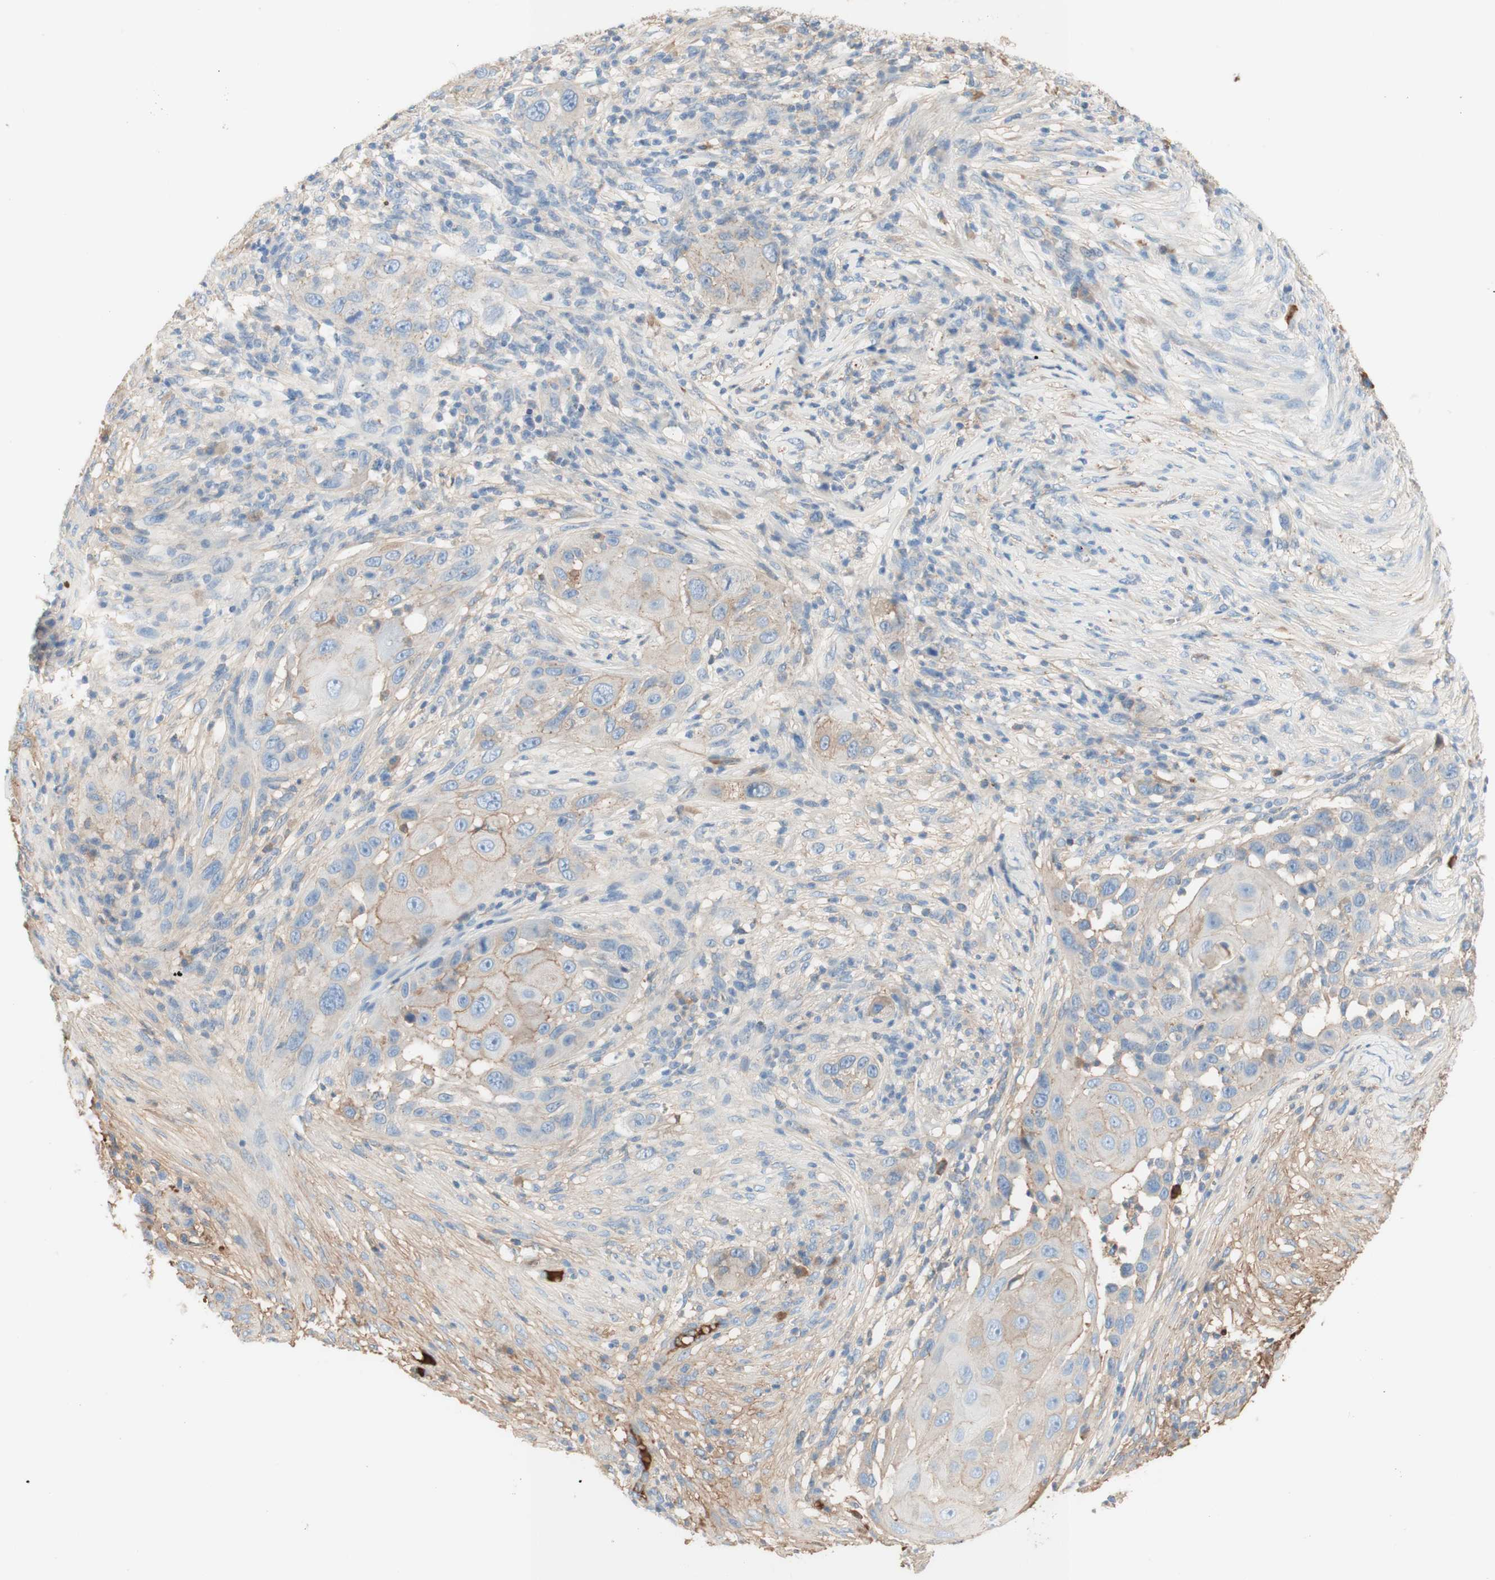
{"staining": {"intensity": "weak", "quantity": "<25%", "location": "cytoplasmic/membranous"}, "tissue": "skin cancer", "cell_type": "Tumor cells", "image_type": "cancer", "snomed": [{"axis": "morphology", "description": "Squamous cell carcinoma, NOS"}, {"axis": "topography", "description": "Skin"}], "caption": "Image shows no protein expression in tumor cells of skin cancer (squamous cell carcinoma) tissue.", "gene": "KNG1", "patient": {"sex": "female", "age": 44}}